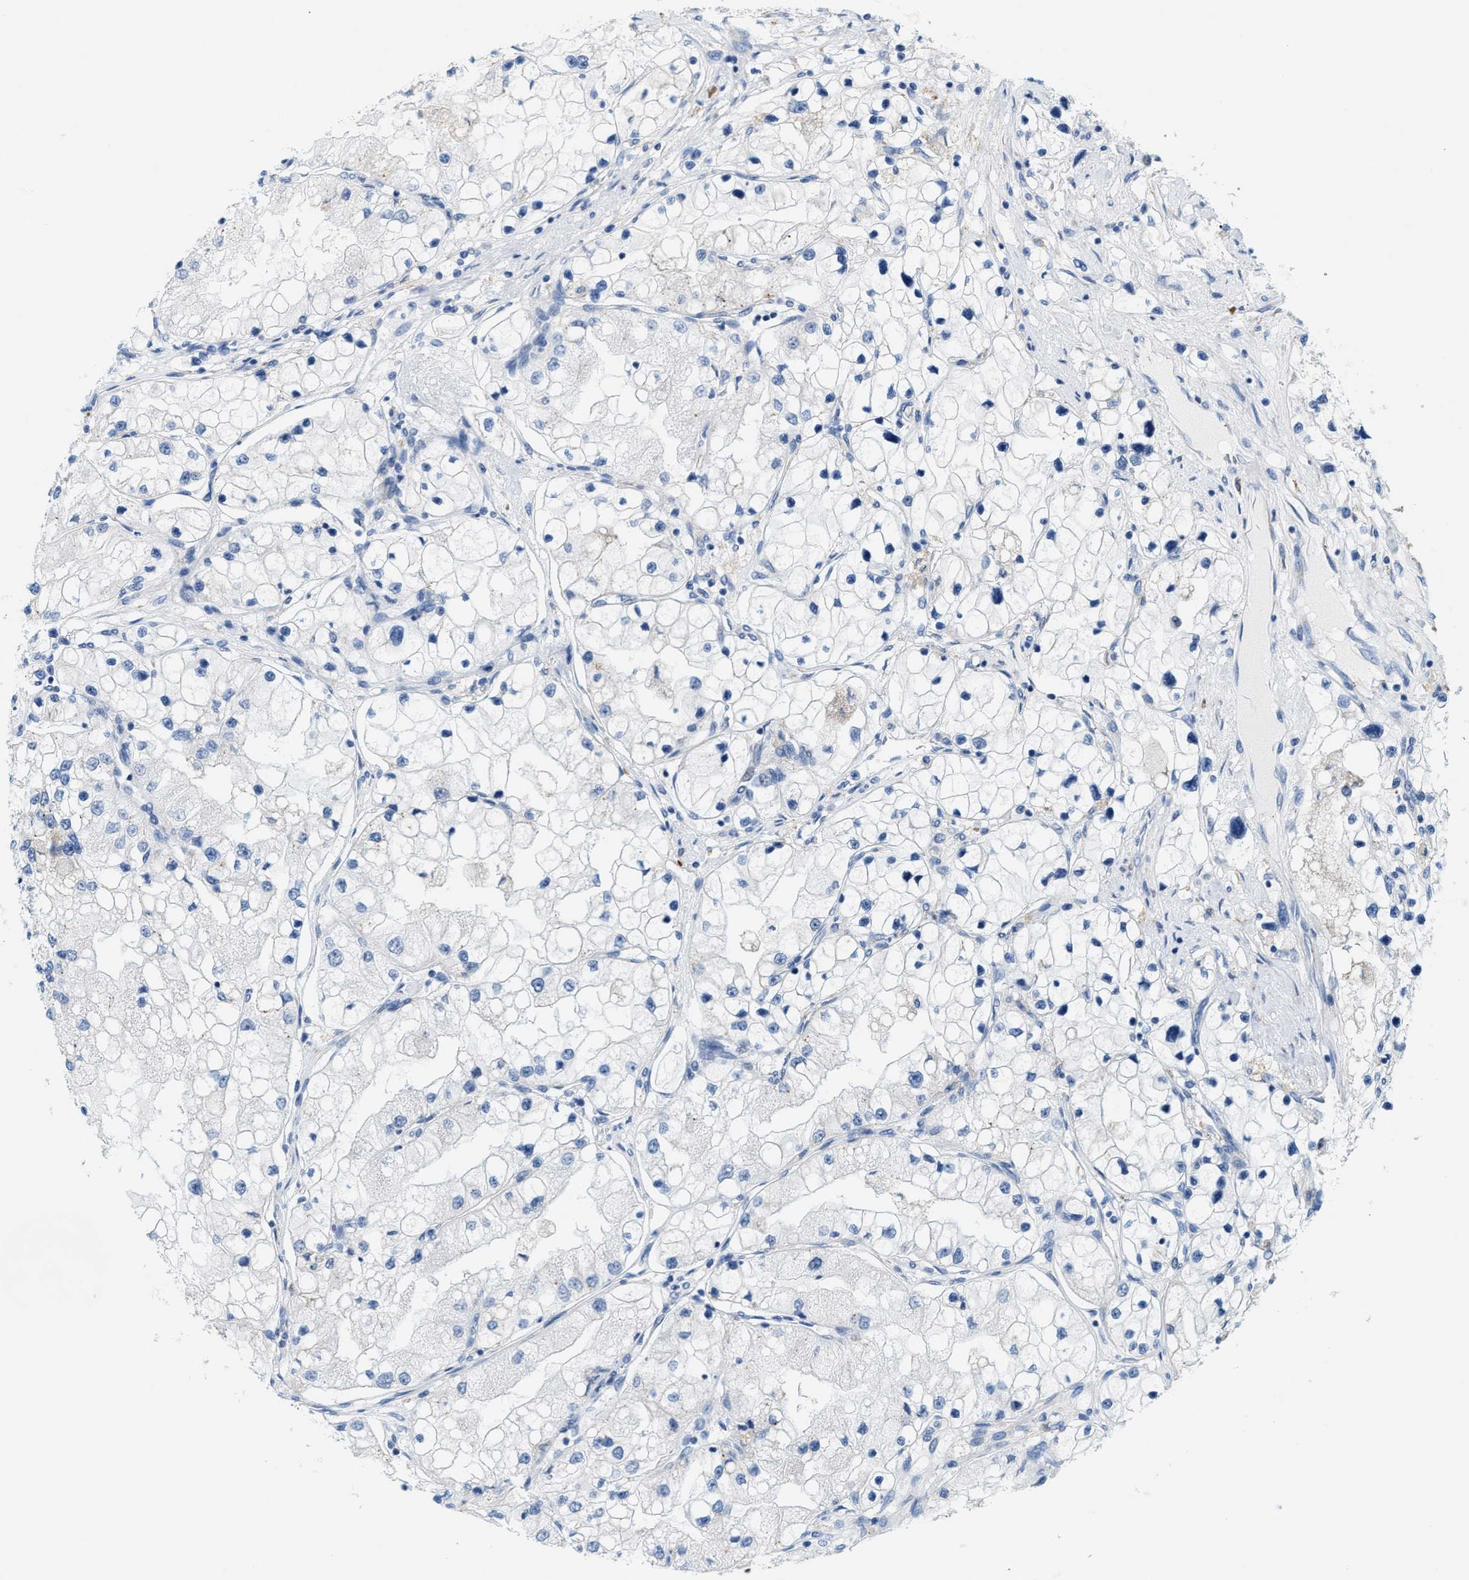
{"staining": {"intensity": "negative", "quantity": "none", "location": "none"}, "tissue": "renal cancer", "cell_type": "Tumor cells", "image_type": "cancer", "snomed": [{"axis": "morphology", "description": "Adenocarcinoma, NOS"}, {"axis": "topography", "description": "Kidney"}], "caption": "Tumor cells show no significant positivity in adenocarcinoma (renal).", "gene": "KIFC3", "patient": {"sex": "male", "age": 68}}